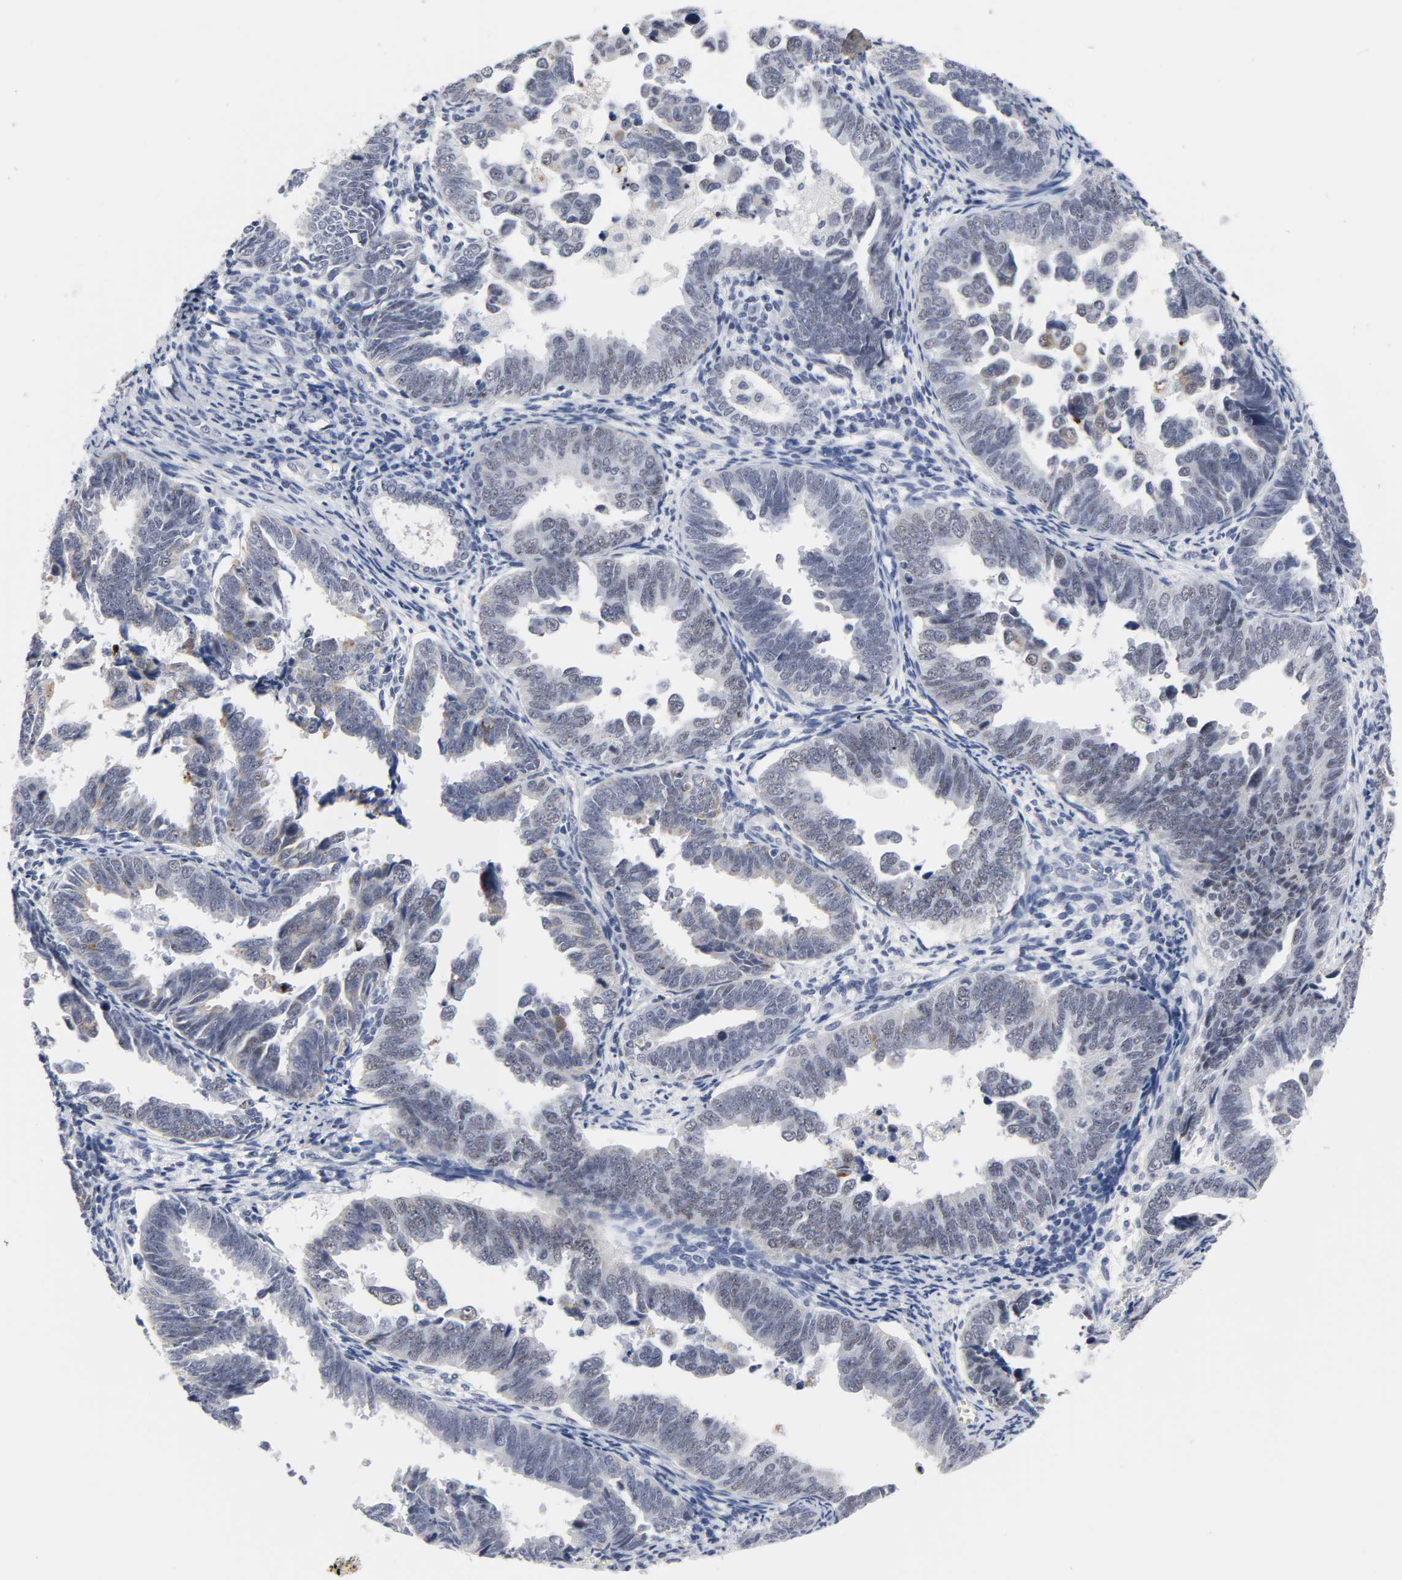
{"staining": {"intensity": "weak", "quantity": "<25%", "location": "cytoplasmic/membranous"}, "tissue": "endometrial cancer", "cell_type": "Tumor cells", "image_type": "cancer", "snomed": [{"axis": "morphology", "description": "Adenocarcinoma, NOS"}, {"axis": "topography", "description": "Endometrium"}], "caption": "DAB immunohistochemical staining of human endometrial adenocarcinoma shows no significant expression in tumor cells.", "gene": "GRHL2", "patient": {"sex": "female", "age": 75}}